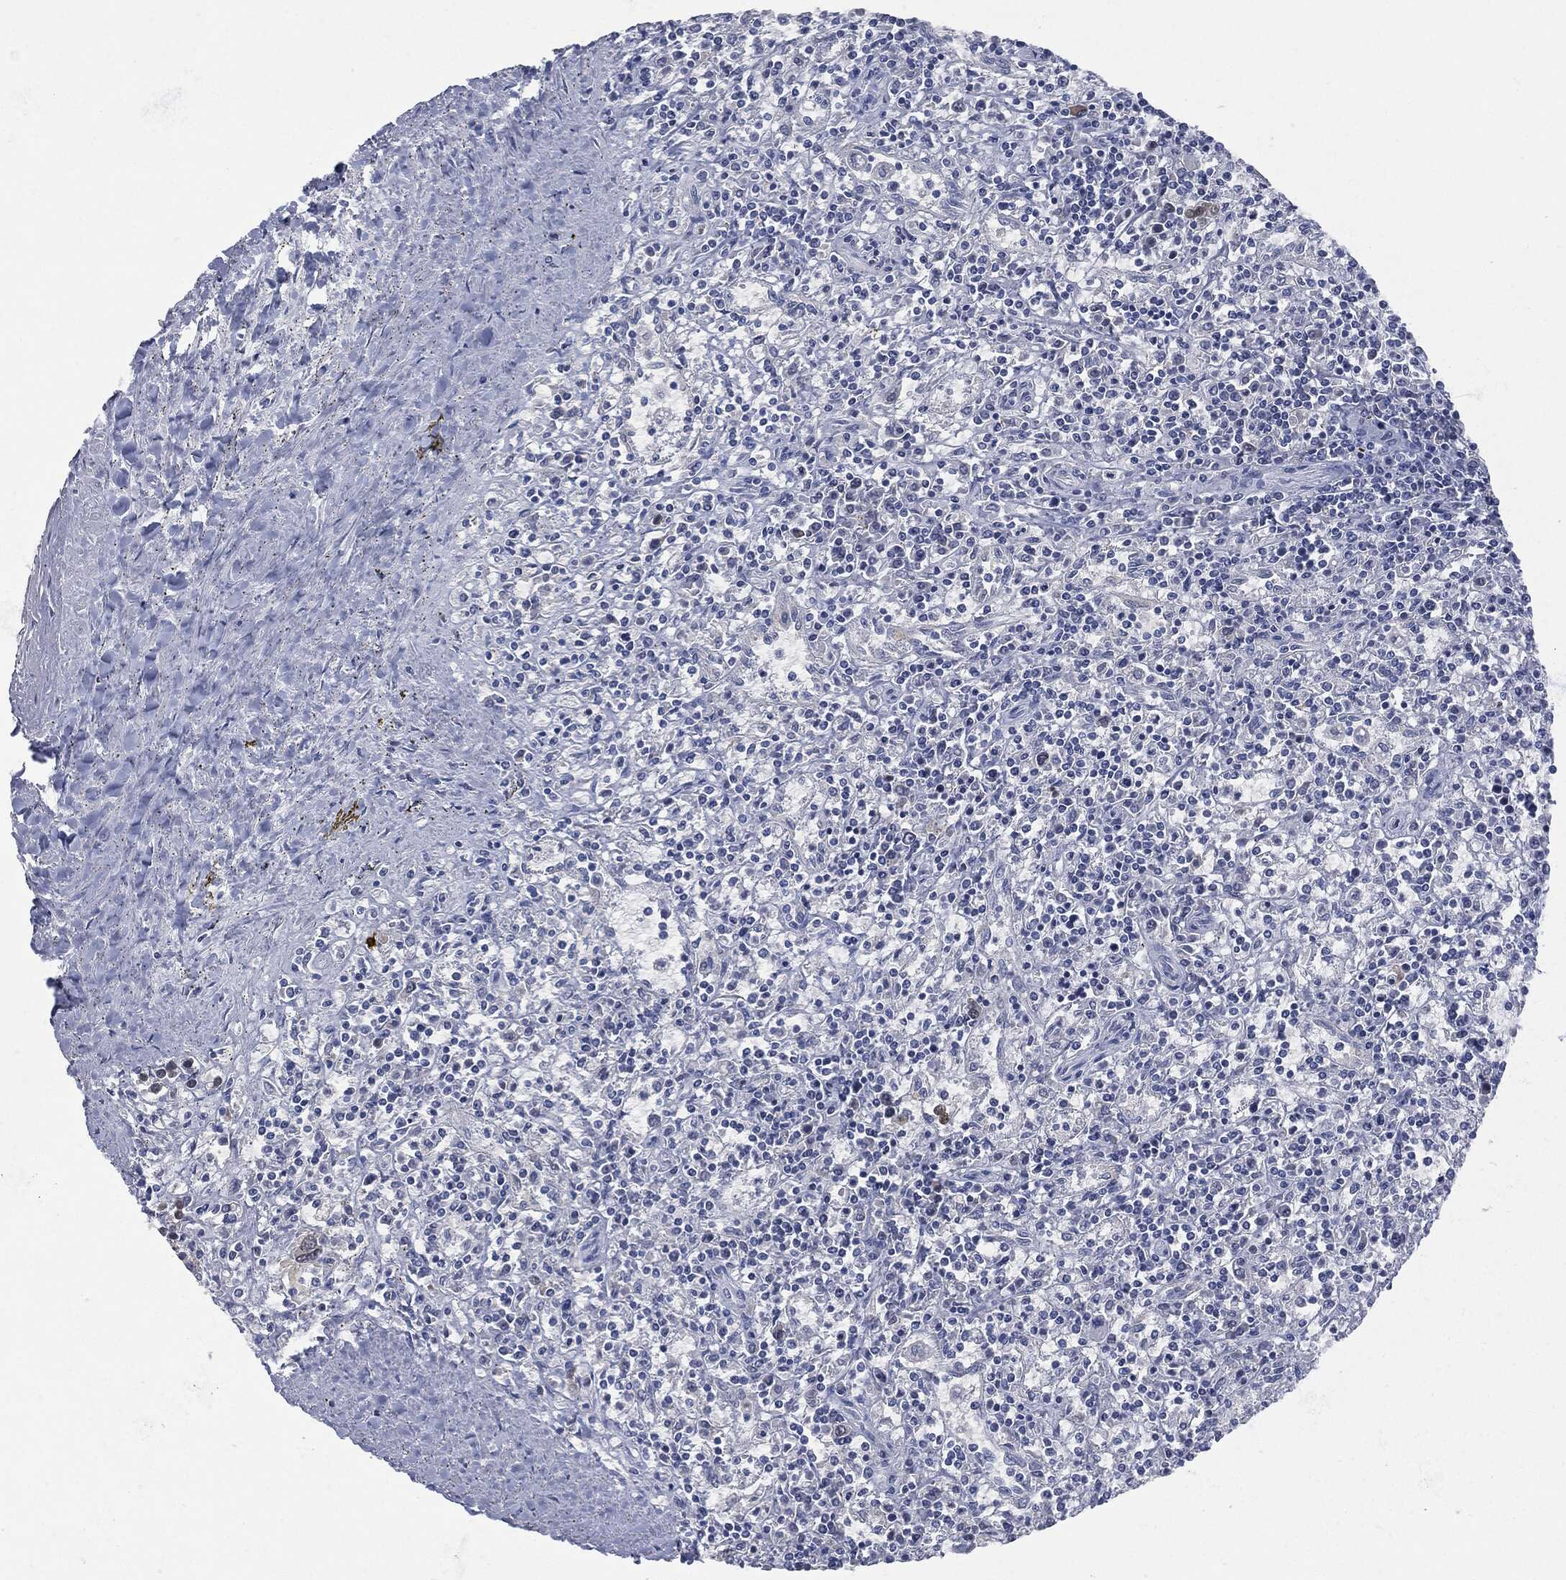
{"staining": {"intensity": "negative", "quantity": "none", "location": "none"}, "tissue": "lymphoma", "cell_type": "Tumor cells", "image_type": "cancer", "snomed": [{"axis": "morphology", "description": "Malignant lymphoma, non-Hodgkin's type, Low grade"}, {"axis": "topography", "description": "Spleen"}], "caption": "IHC of human lymphoma demonstrates no staining in tumor cells.", "gene": "UBE2C", "patient": {"sex": "male", "age": 62}}